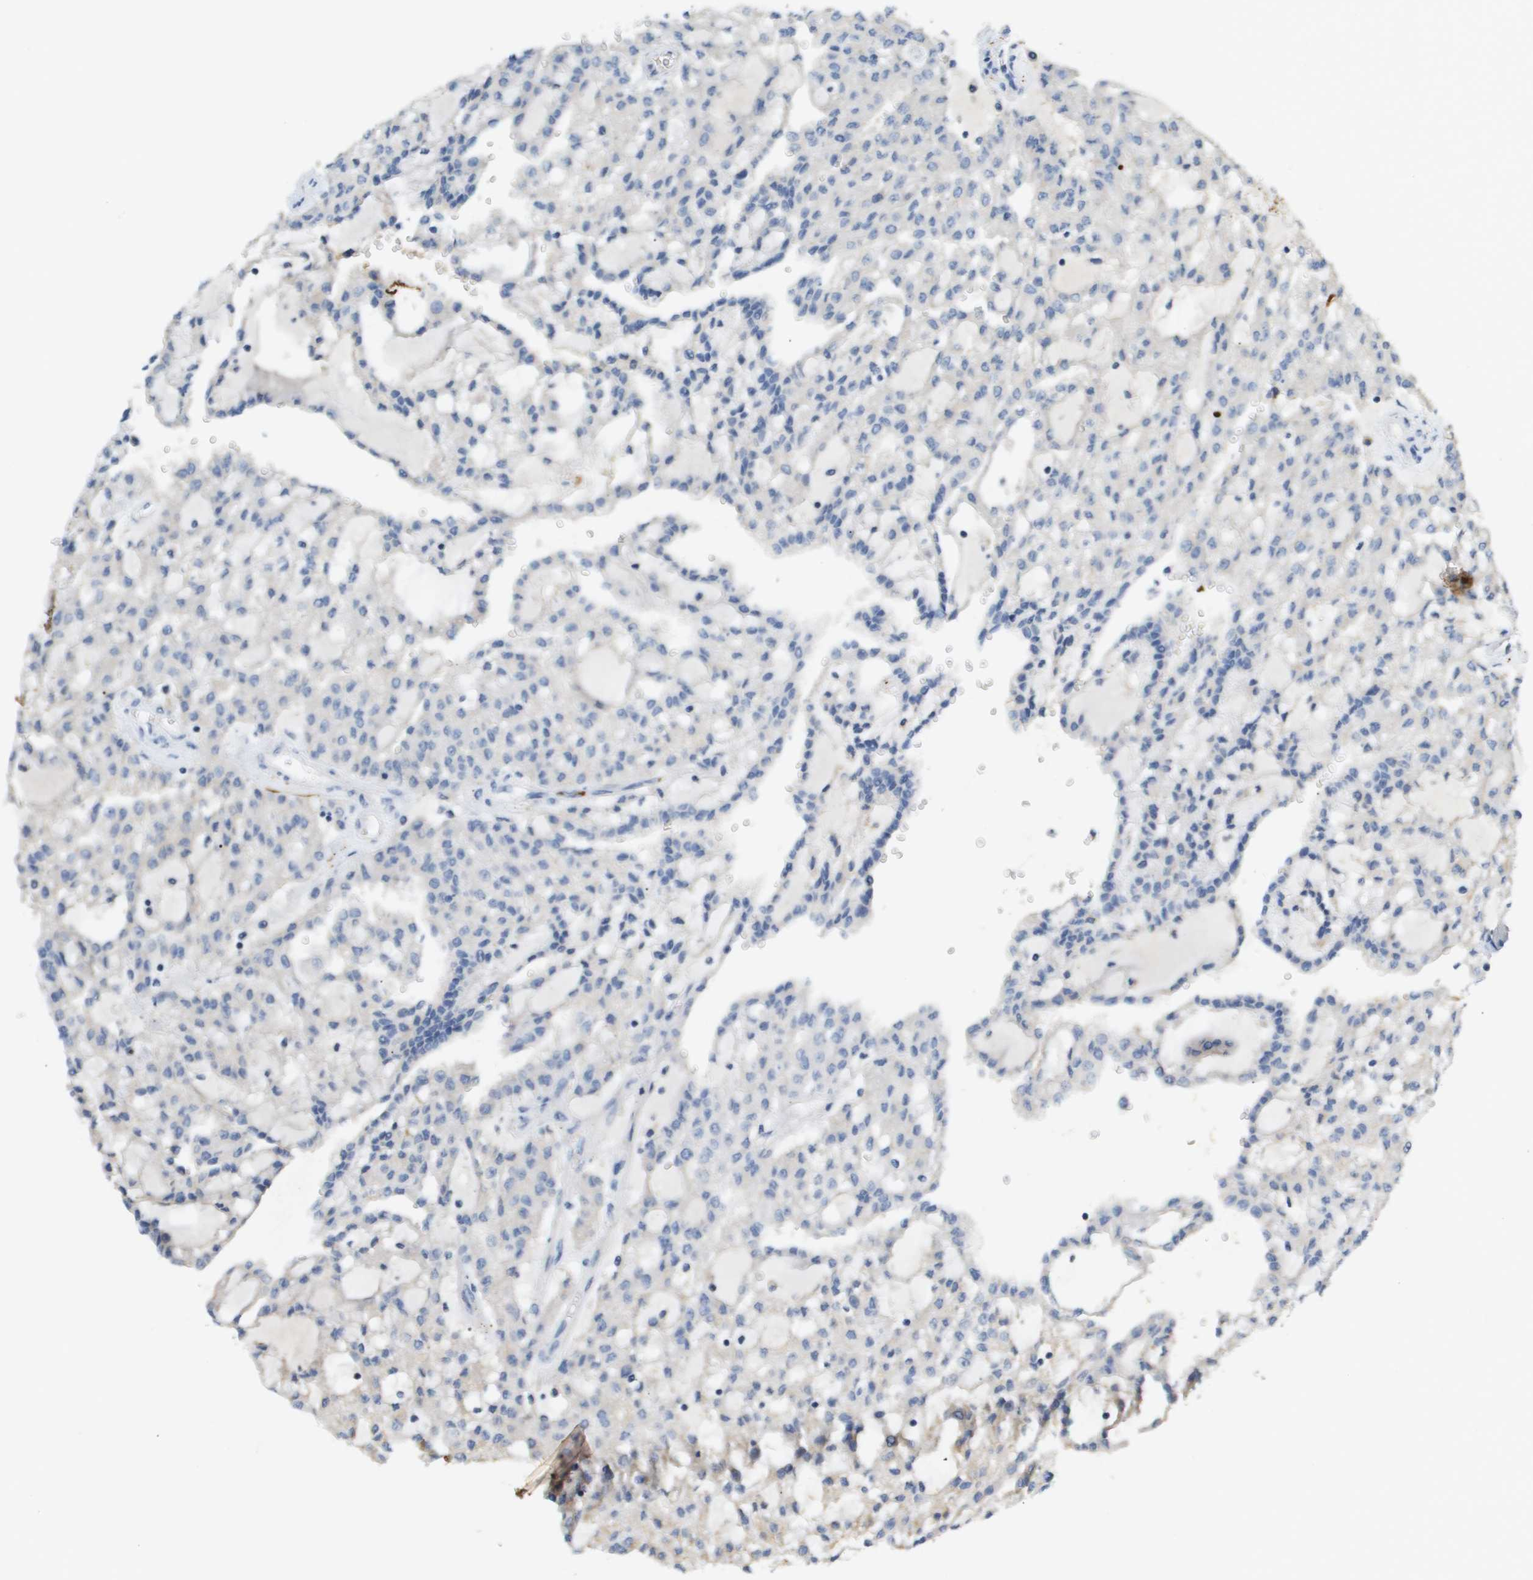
{"staining": {"intensity": "negative", "quantity": "none", "location": "none"}, "tissue": "renal cancer", "cell_type": "Tumor cells", "image_type": "cancer", "snomed": [{"axis": "morphology", "description": "Adenocarcinoma, NOS"}, {"axis": "topography", "description": "Kidney"}], "caption": "The IHC image has no significant staining in tumor cells of renal cancer tissue.", "gene": "VTN", "patient": {"sex": "male", "age": 63}}